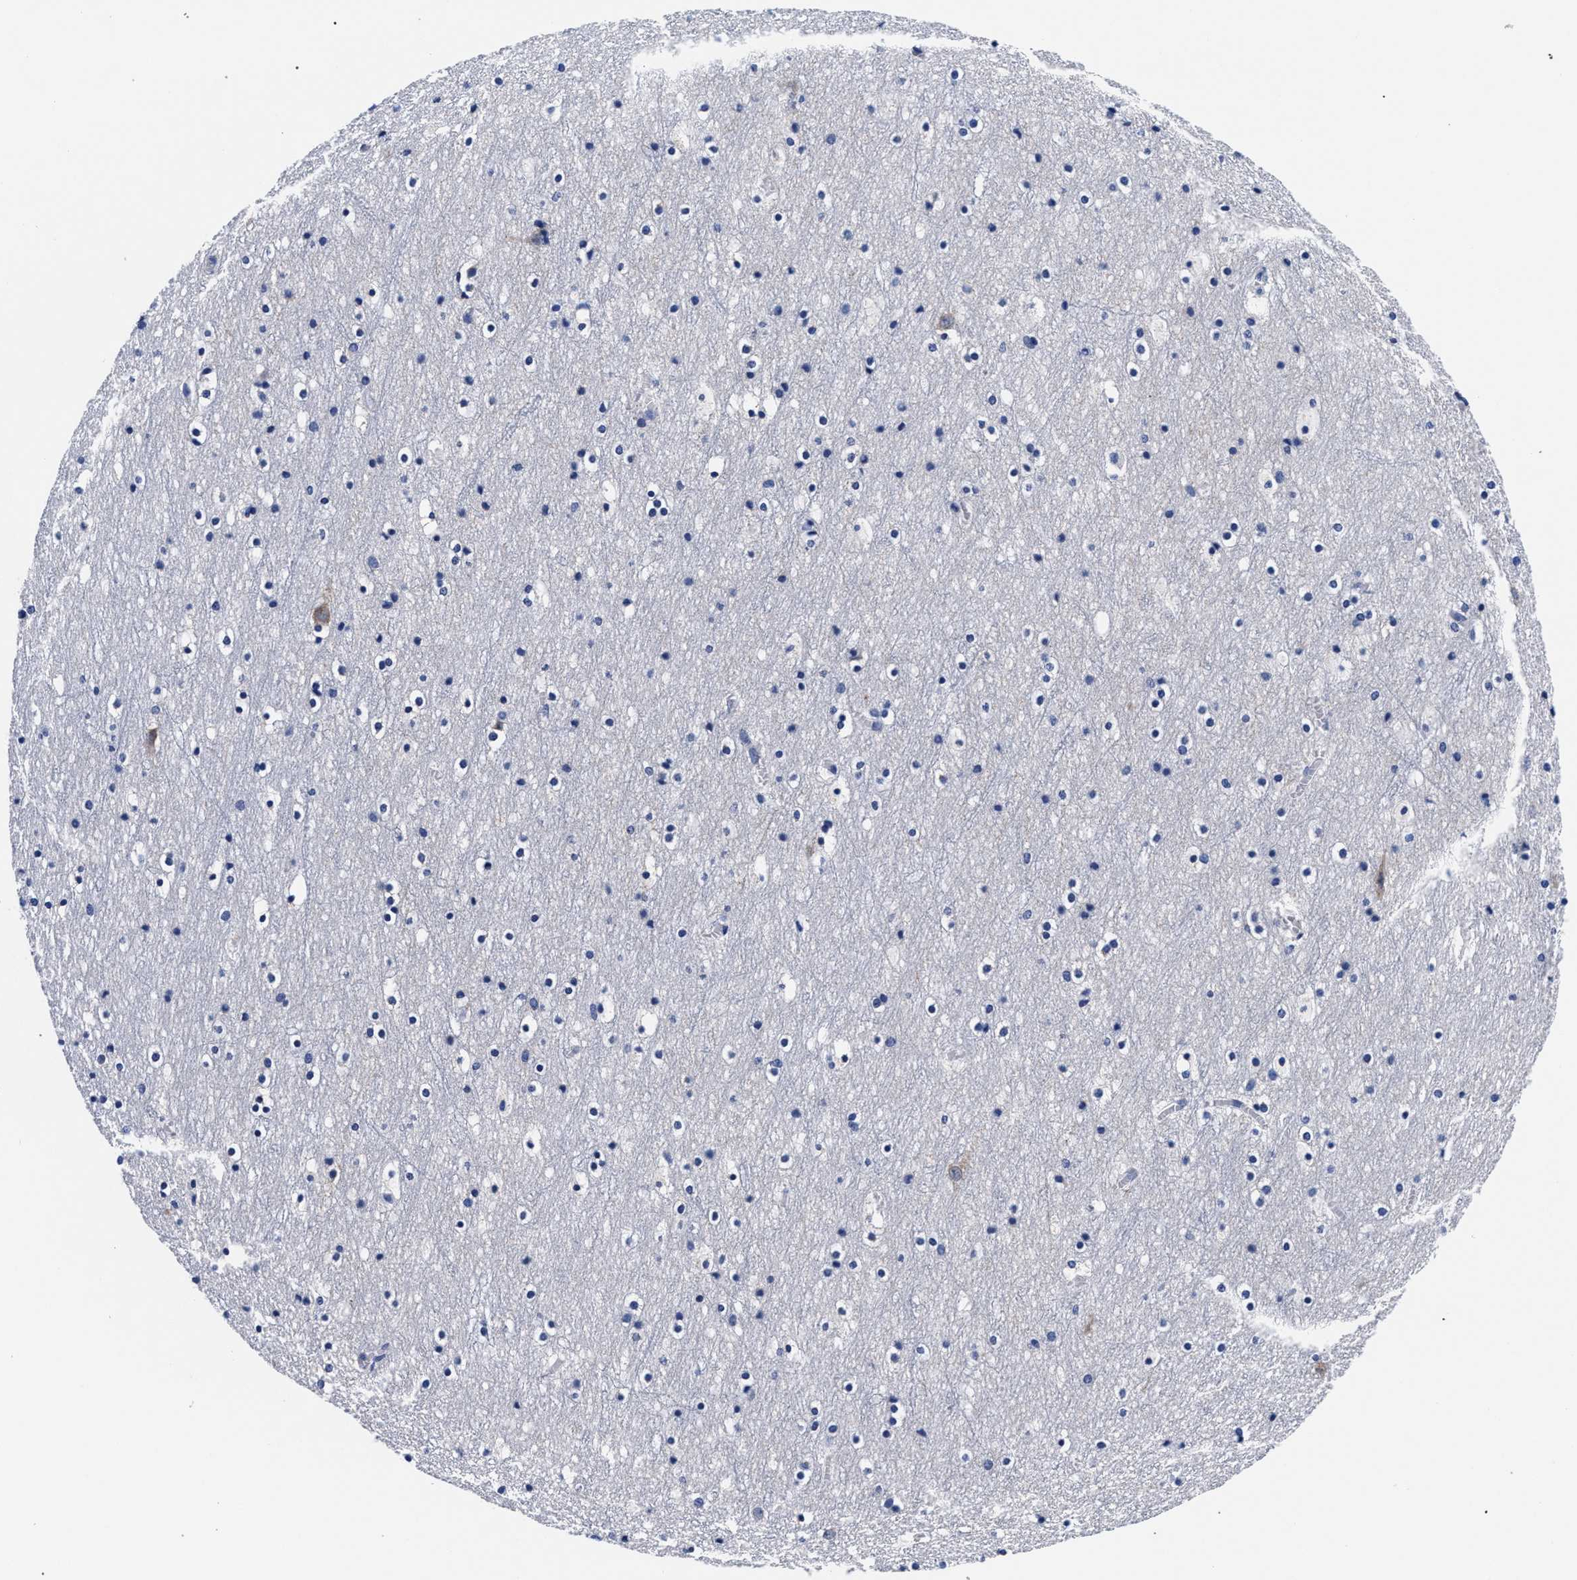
{"staining": {"intensity": "negative", "quantity": "none", "location": "none"}, "tissue": "cerebral cortex", "cell_type": "Endothelial cells", "image_type": "normal", "snomed": [{"axis": "morphology", "description": "Normal tissue, NOS"}, {"axis": "topography", "description": "Cerebral cortex"}], "caption": "Protein analysis of normal cerebral cortex shows no significant staining in endothelial cells. (DAB immunohistochemistry (IHC) with hematoxylin counter stain).", "gene": "RAB3B", "patient": {"sex": "male", "age": 45}}